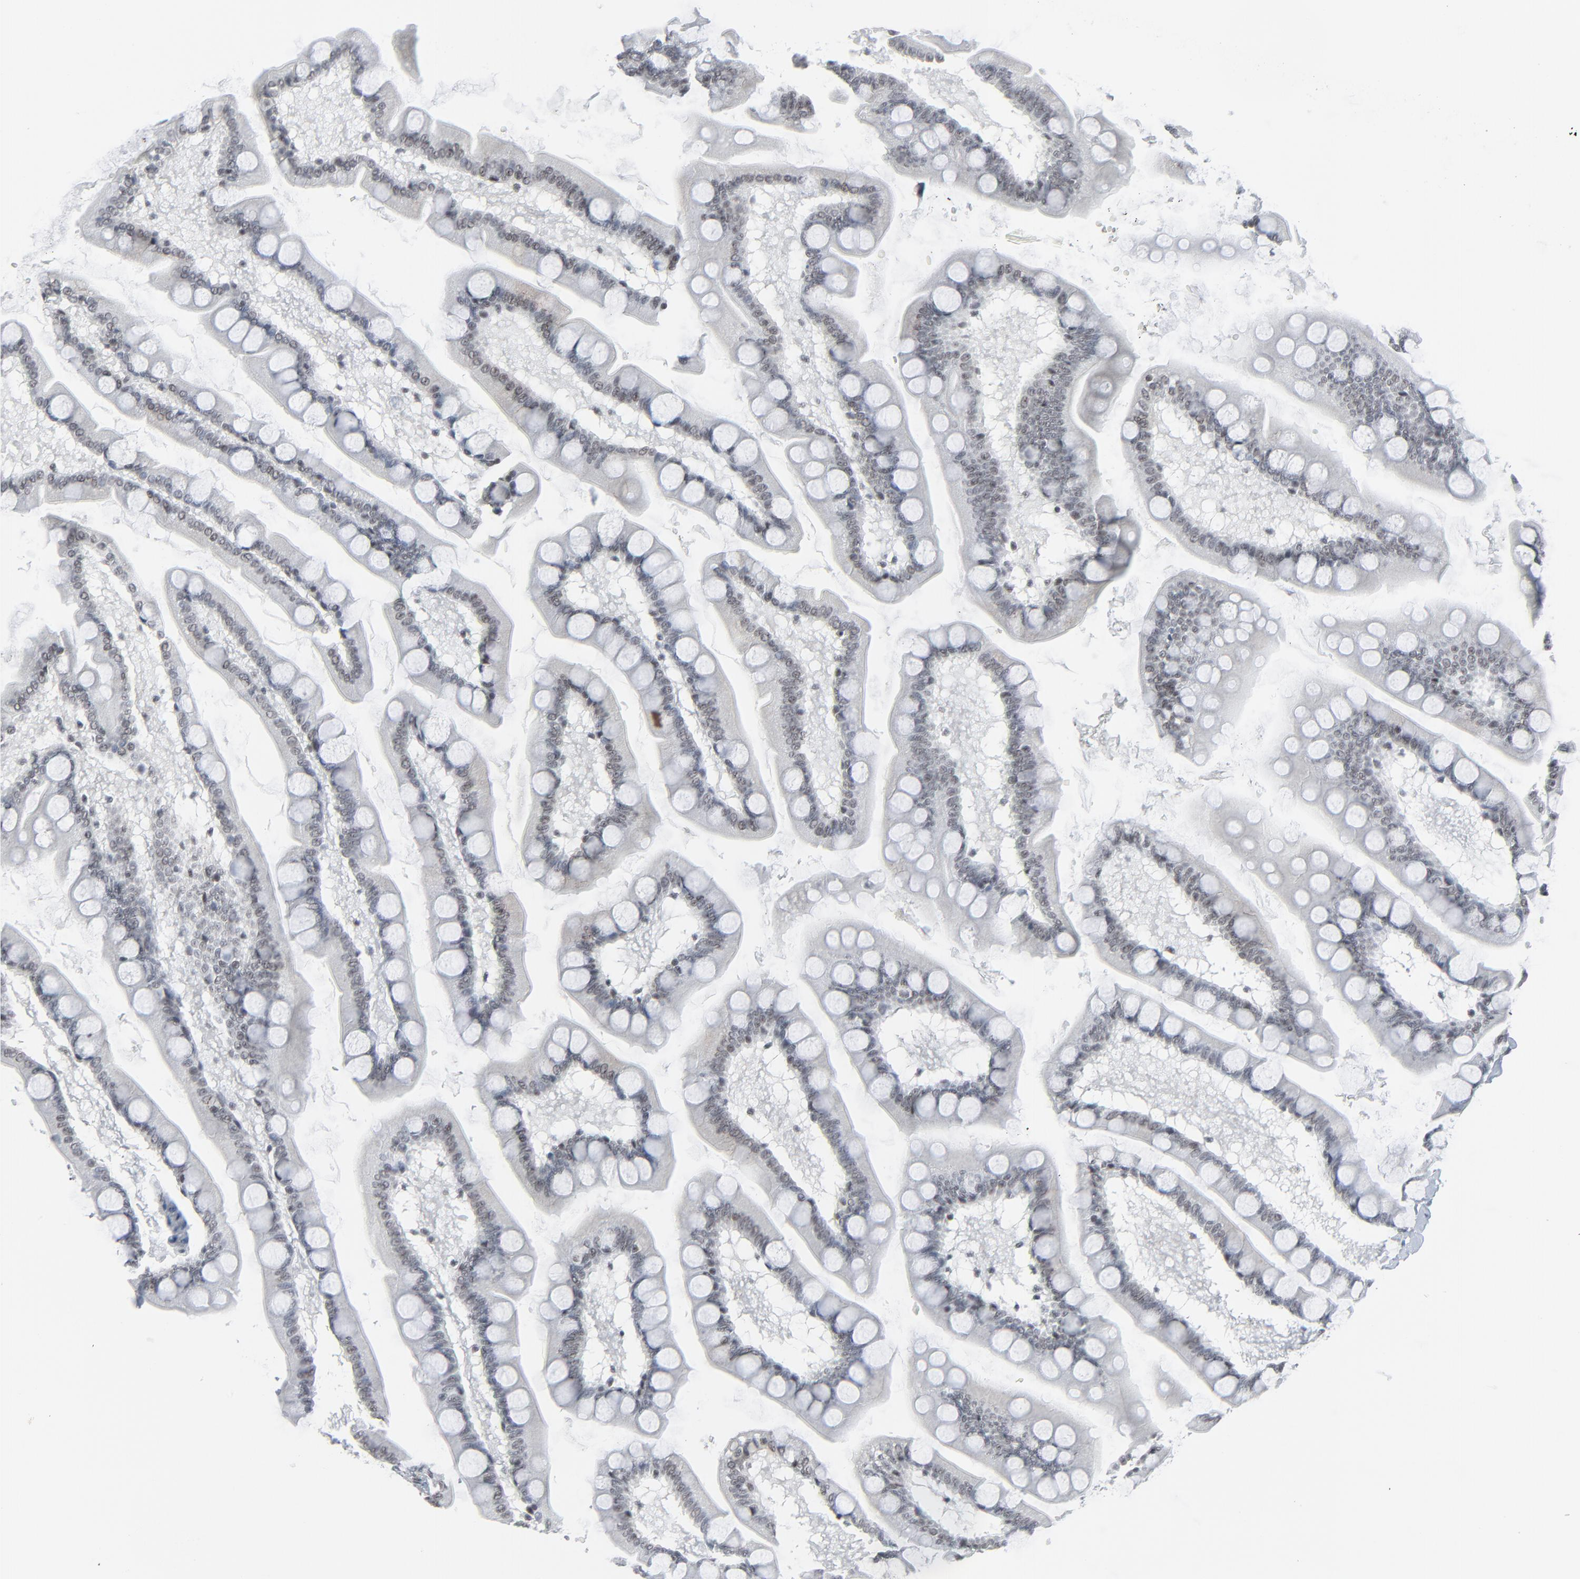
{"staining": {"intensity": "moderate", "quantity": "25%-75%", "location": "nuclear"}, "tissue": "small intestine", "cell_type": "Glandular cells", "image_type": "normal", "snomed": [{"axis": "morphology", "description": "Normal tissue, NOS"}, {"axis": "topography", "description": "Small intestine"}], "caption": "Human small intestine stained with a brown dye reveals moderate nuclear positive positivity in about 25%-75% of glandular cells.", "gene": "FBXO28", "patient": {"sex": "male", "age": 41}}